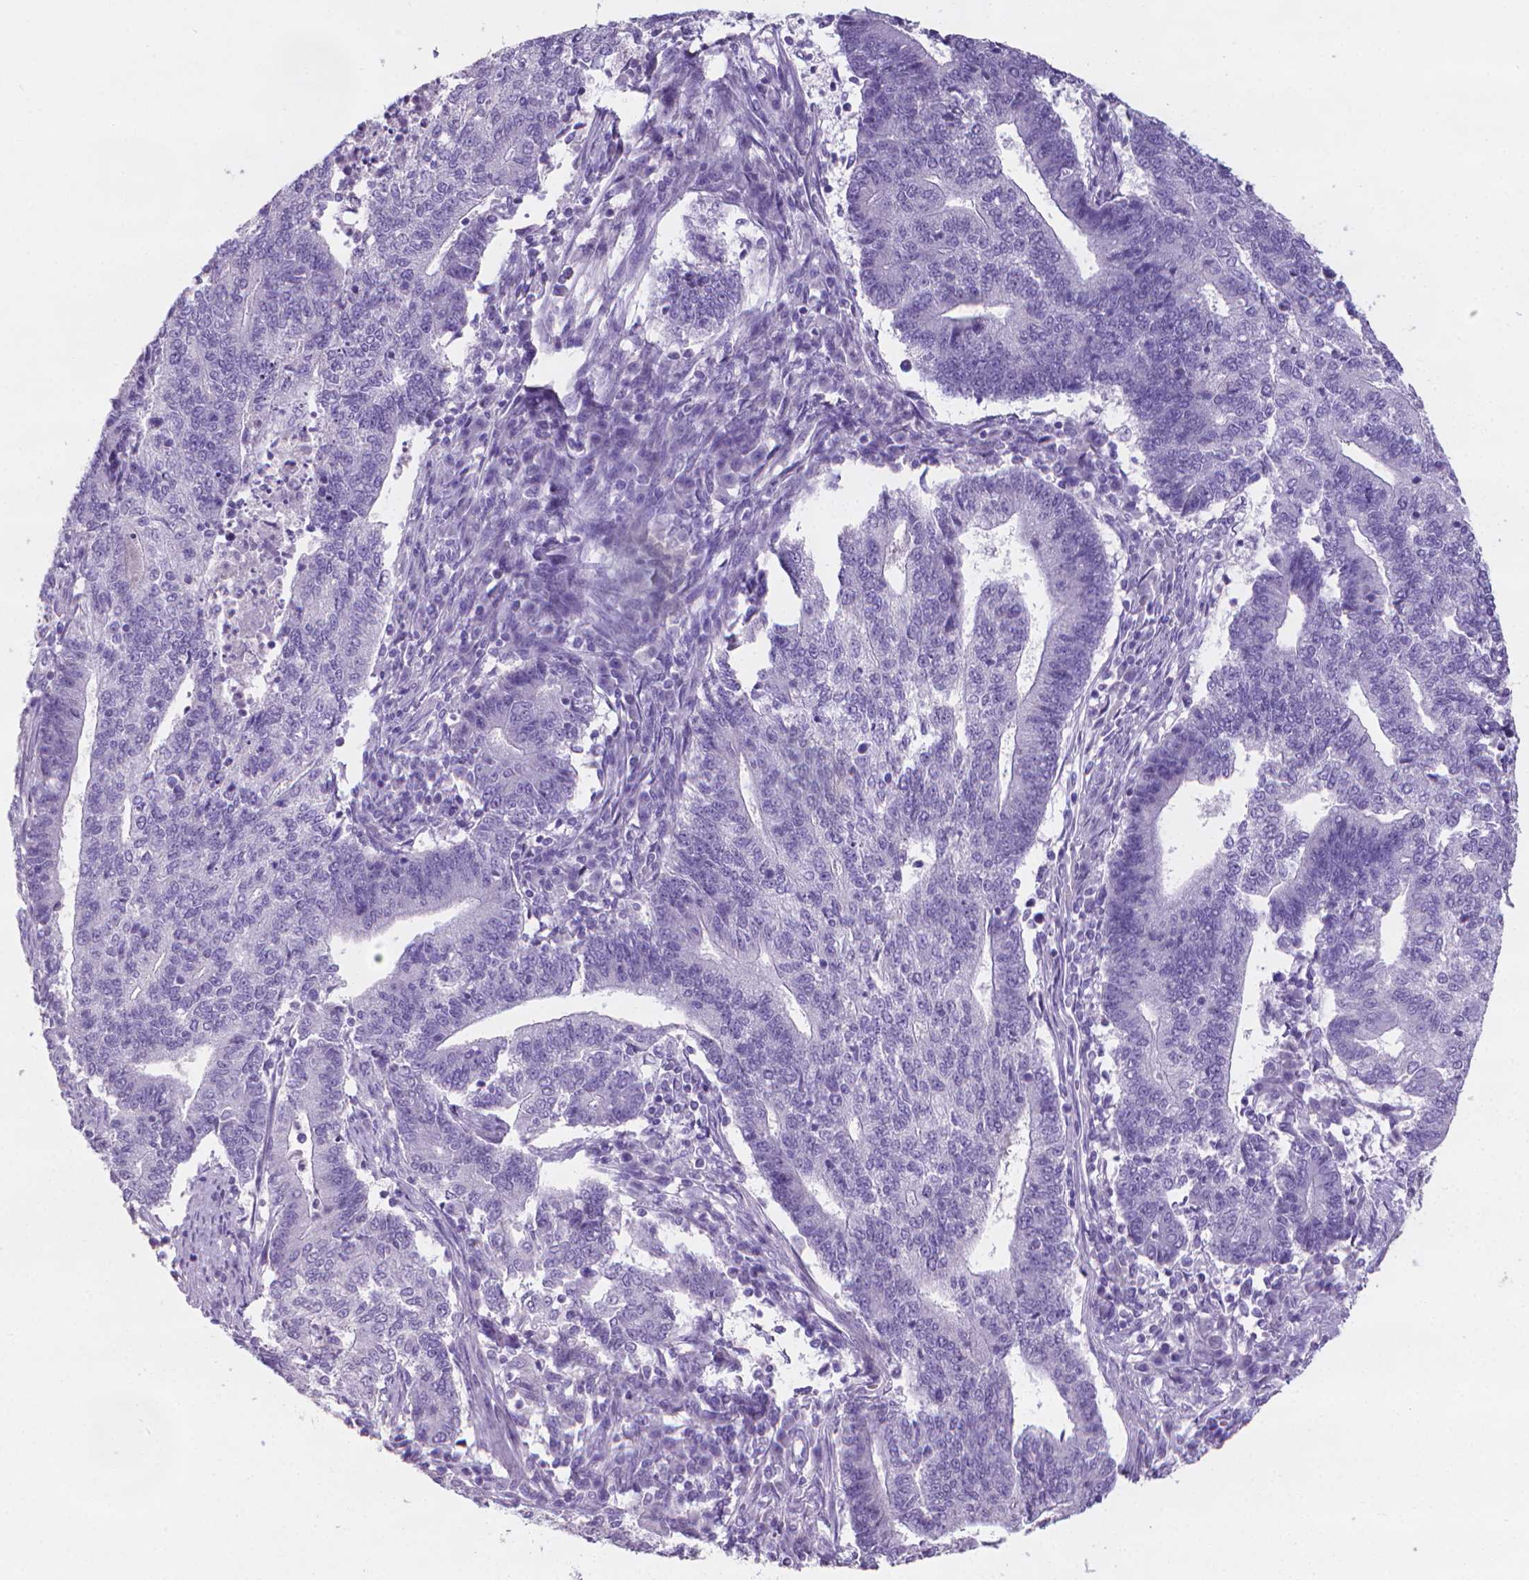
{"staining": {"intensity": "negative", "quantity": "none", "location": "none"}, "tissue": "endometrial cancer", "cell_type": "Tumor cells", "image_type": "cancer", "snomed": [{"axis": "morphology", "description": "Adenocarcinoma, NOS"}, {"axis": "topography", "description": "Uterus"}, {"axis": "topography", "description": "Endometrium"}], "caption": "Human endometrial adenocarcinoma stained for a protein using IHC exhibits no expression in tumor cells.", "gene": "XPNPEP2", "patient": {"sex": "female", "age": 54}}